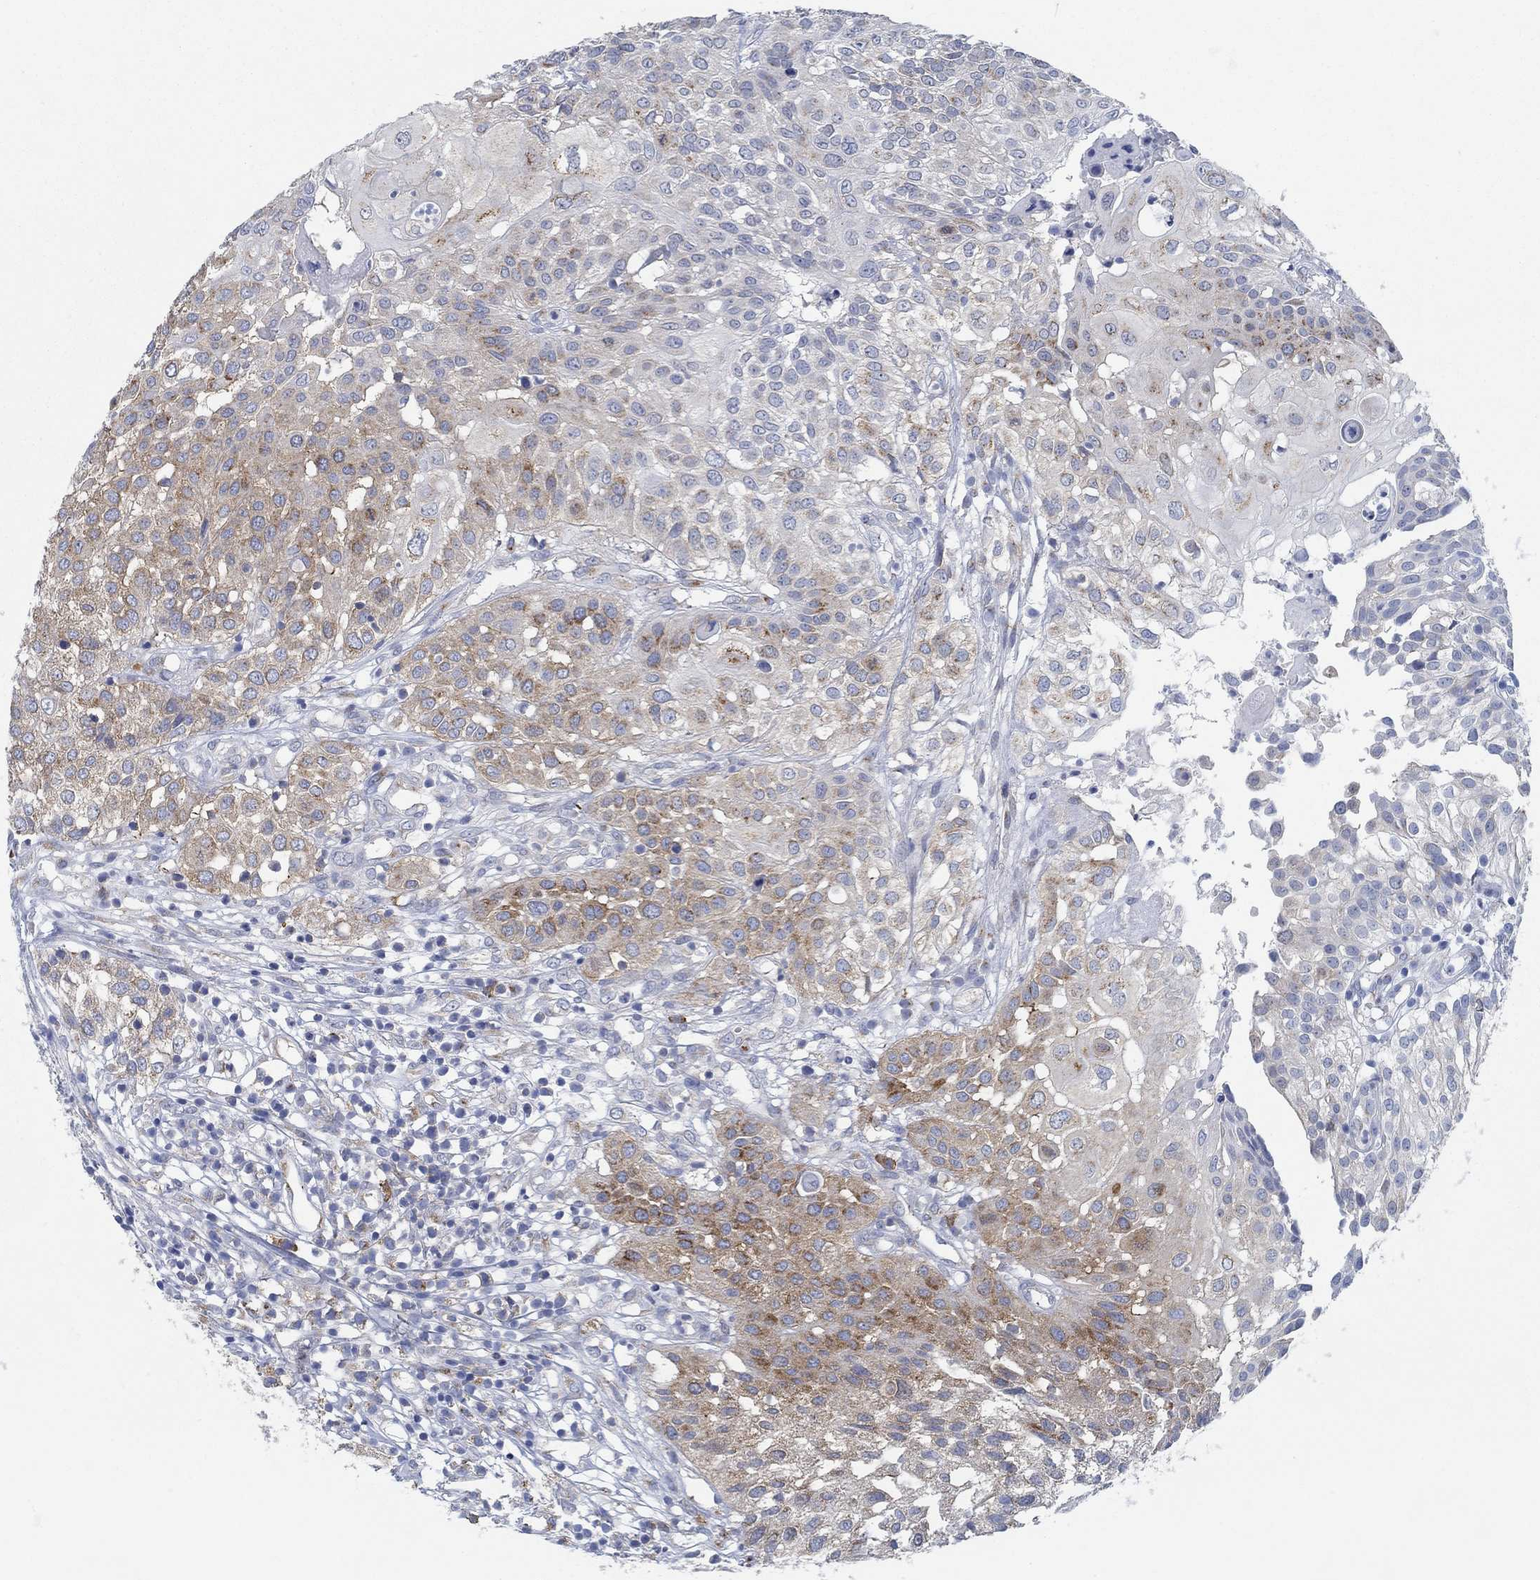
{"staining": {"intensity": "moderate", "quantity": "25%-75%", "location": "cytoplasmic/membranous"}, "tissue": "urothelial cancer", "cell_type": "Tumor cells", "image_type": "cancer", "snomed": [{"axis": "morphology", "description": "Urothelial carcinoma, High grade"}, {"axis": "topography", "description": "Urinary bladder"}], "caption": "Tumor cells show moderate cytoplasmic/membranous positivity in approximately 25%-75% of cells in urothelial cancer.", "gene": "TEKT4", "patient": {"sex": "female", "age": 79}}